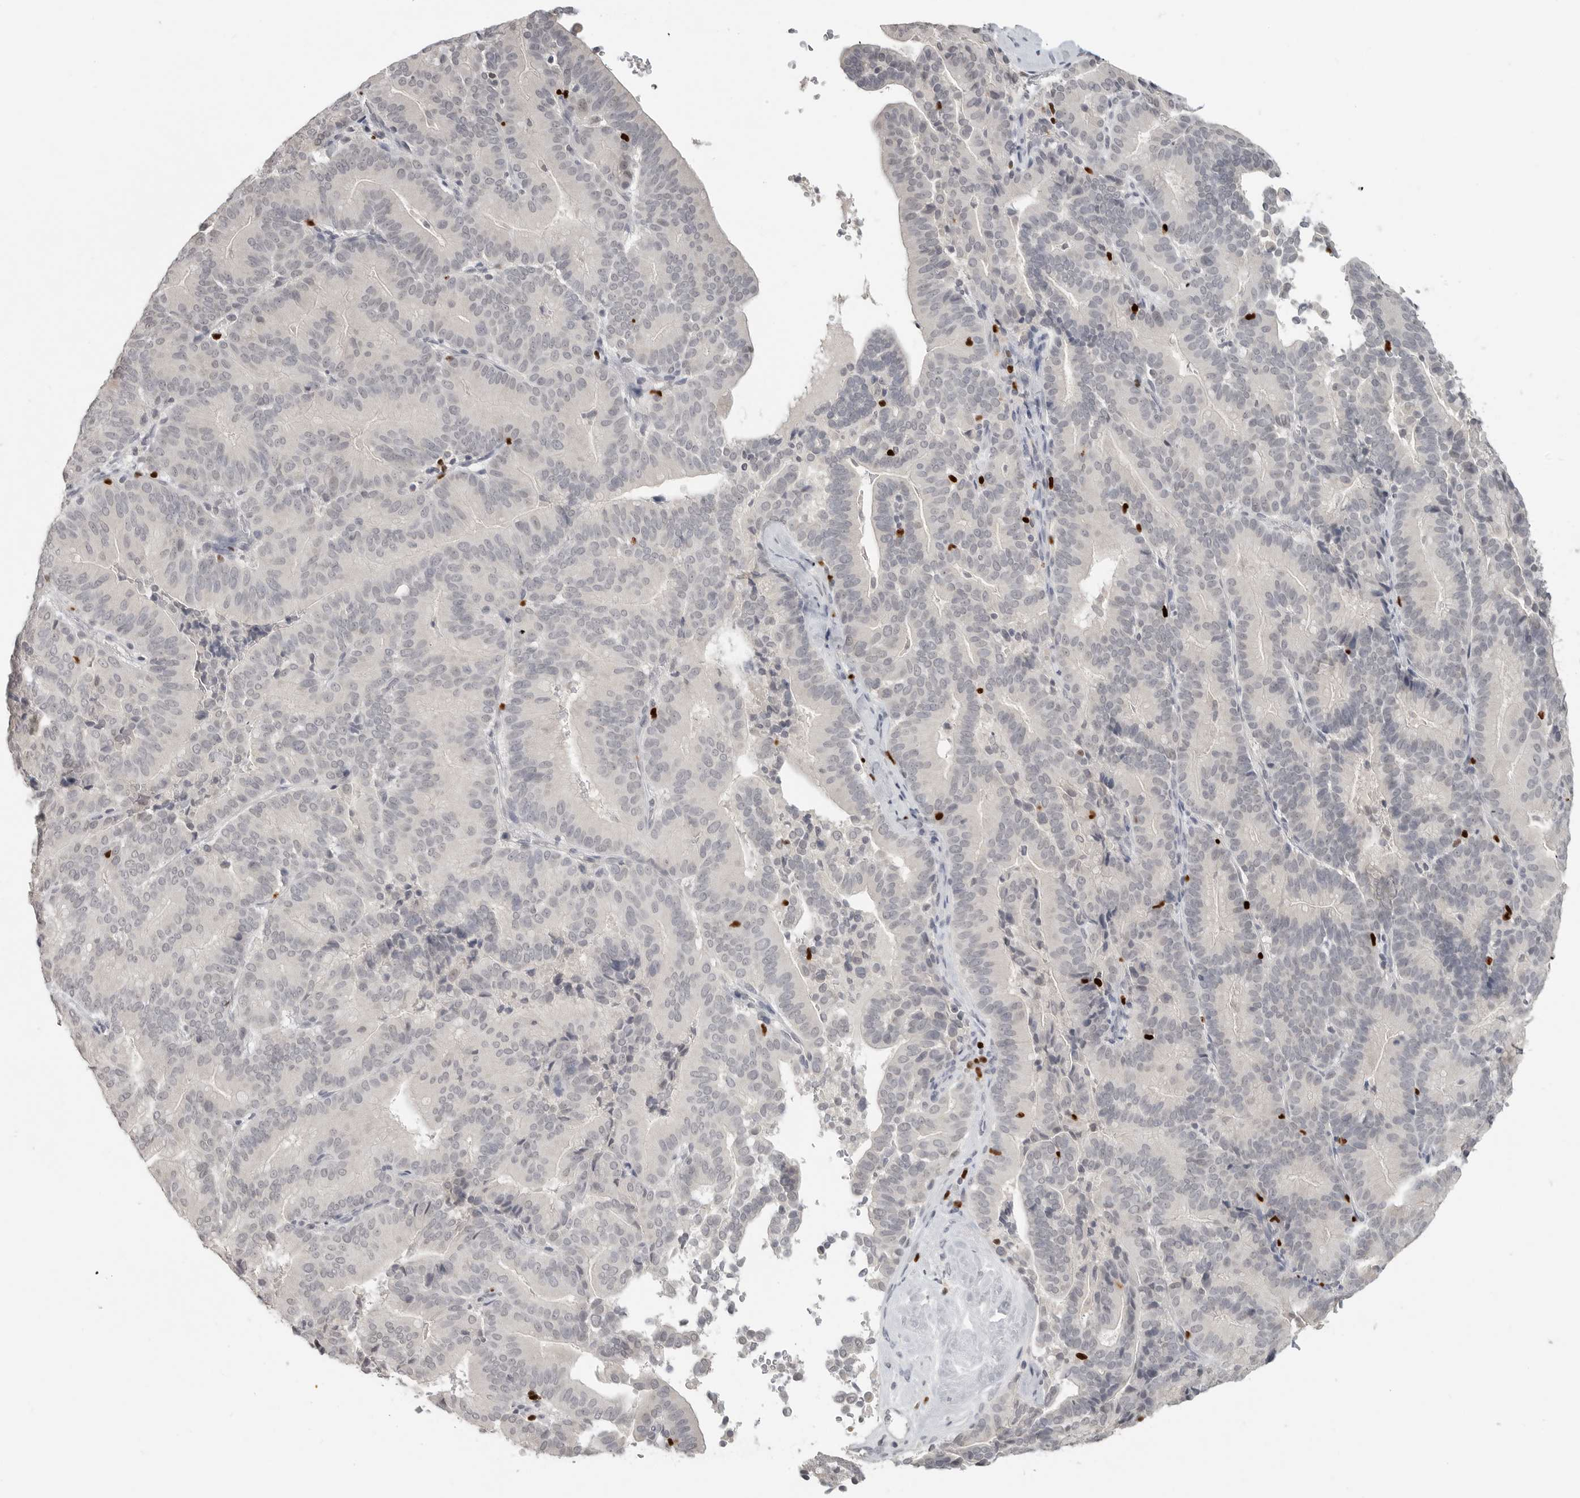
{"staining": {"intensity": "negative", "quantity": "none", "location": "none"}, "tissue": "liver cancer", "cell_type": "Tumor cells", "image_type": "cancer", "snomed": [{"axis": "morphology", "description": "Cholangiocarcinoma"}, {"axis": "topography", "description": "Liver"}], "caption": "Histopathology image shows no protein positivity in tumor cells of liver cholangiocarcinoma tissue.", "gene": "FOXP3", "patient": {"sex": "female", "age": 75}}